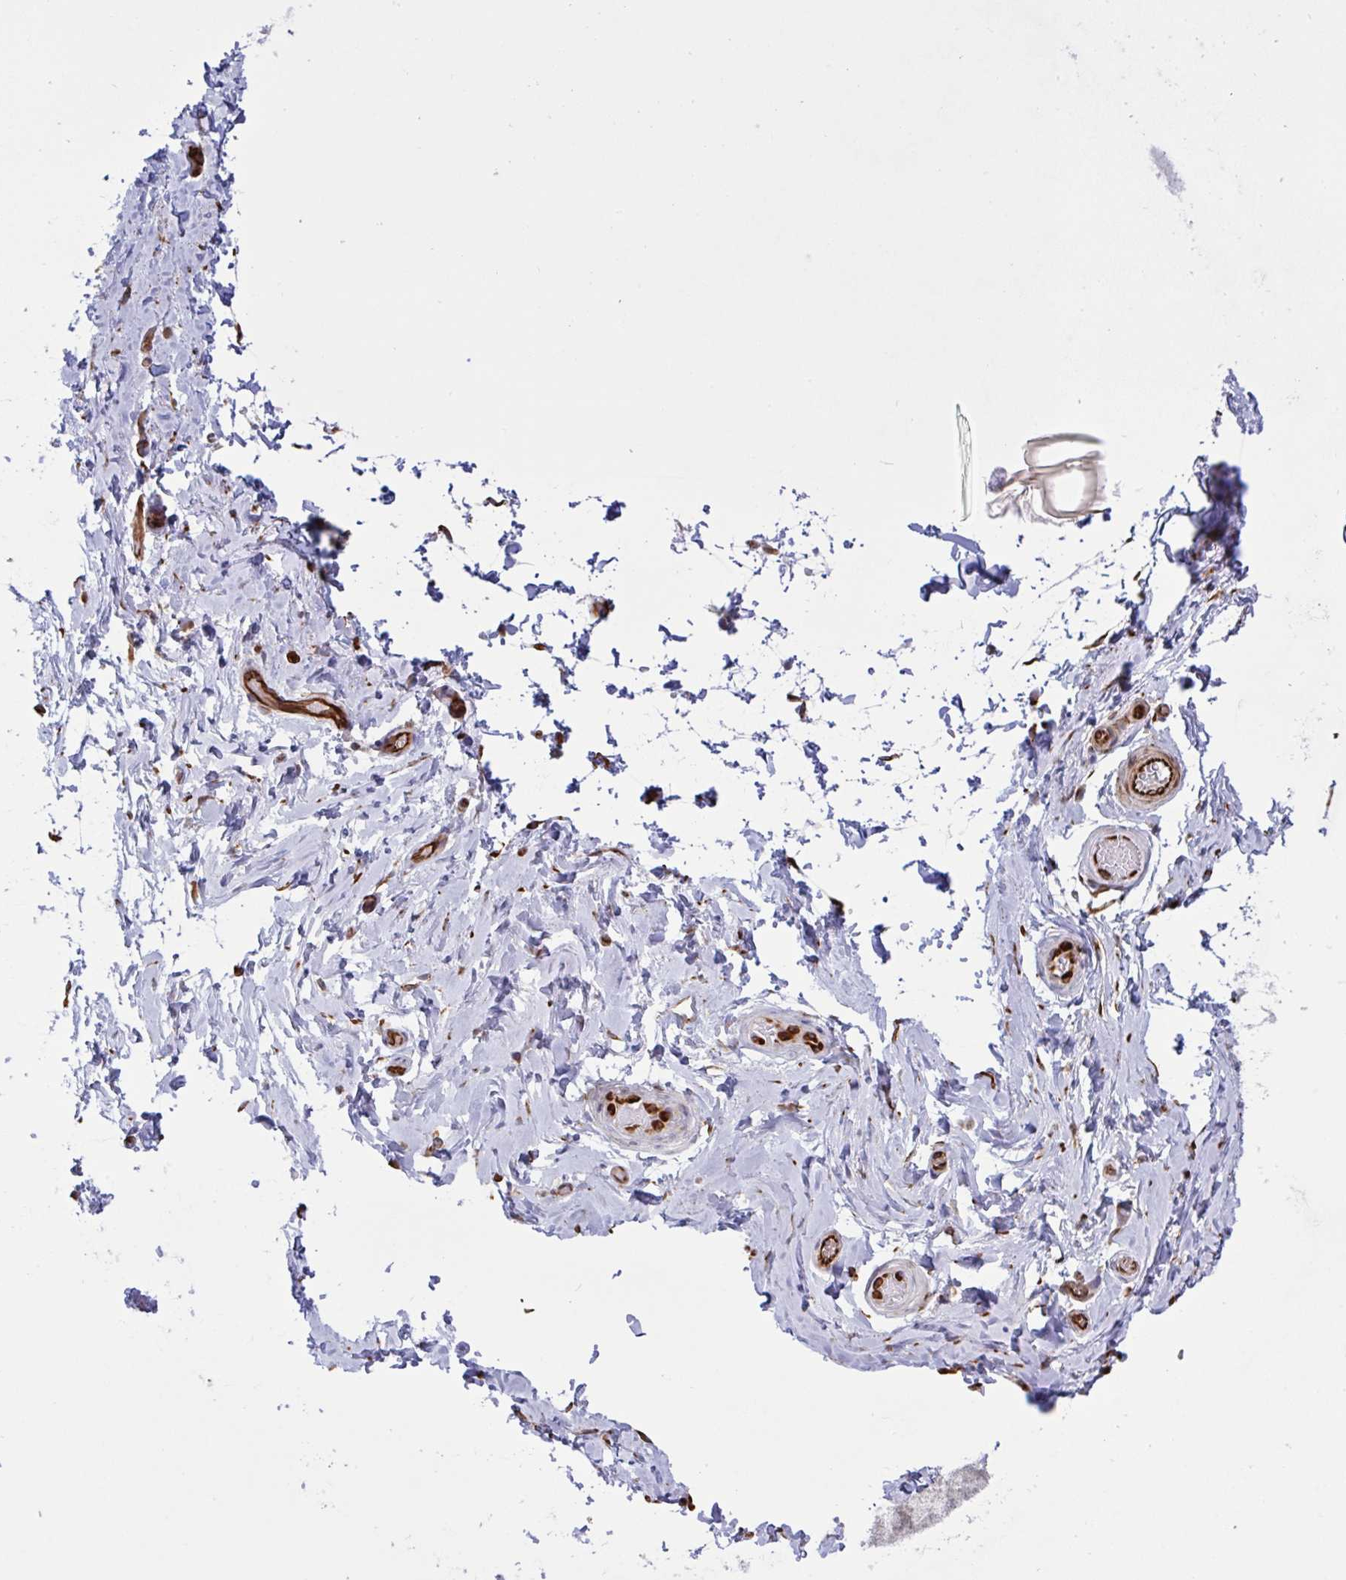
{"staining": {"intensity": "weak", "quantity": ">75%", "location": "cytoplasmic/membranous"}, "tissue": "adipose tissue", "cell_type": "Adipocytes", "image_type": "normal", "snomed": [{"axis": "morphology", "description": "Normal tissue, NOS"}, {"axis": "topography", "description": "Epididymis, spermatic cord, NOS"}, {"axis": "topography", "description": "Epididymis"}, {"axis": "topography", "description": "Peripheral nerve tissue"}], "caption": "A low amount of weak cytoplasmic/membranous expression is present in approximately >75% of adipocytes in benign adipose tissue. (DAB = brown stain, brightfield microscopy at high magnification).", "gene": "DCBLD1", "patient": {"sex": "male", "age": 29}}